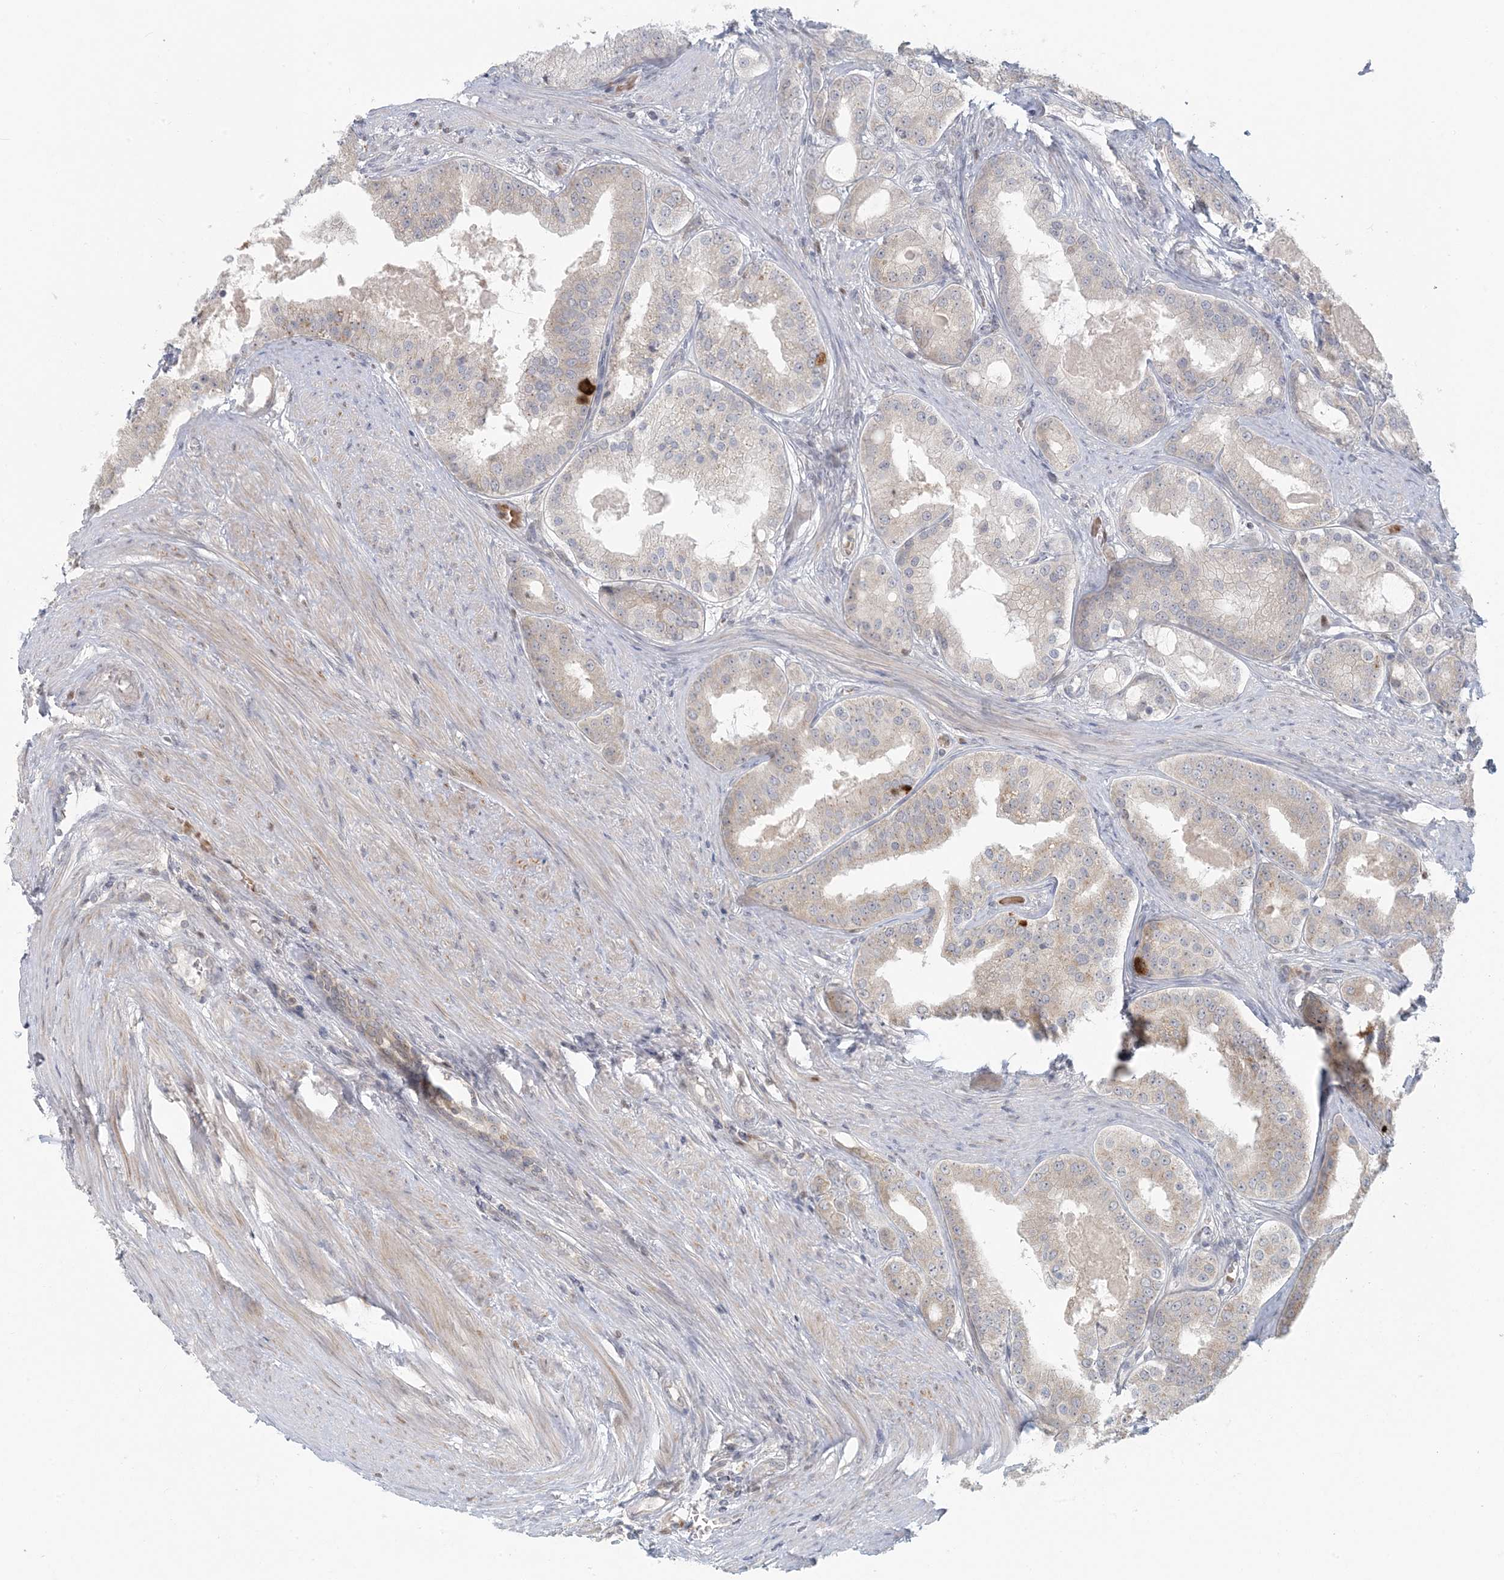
{"staining": {"intensity": "negative", "quantity": "none", "location": "none"}, "tissue": "prostate cancer", "cell_type": "Tumor cells", "image_type": "cancer", "snomed": [{"axis": "morphology", "description": "Adenocarcinoma, High grade"}, {"axis": "topography", "description": "Prostate"}], "caption": "Immunohistochemical staining of human prostate cancer demonstrates no significant expression in tumor cells. The staining was performed using DAB to visualize the protein expression in brown, while the nuclei were stained in blue with hematoxylin (Magnification: 20x).", "gene": "CTDNEP1", "patient": {"sex": "male", "age": 60}}